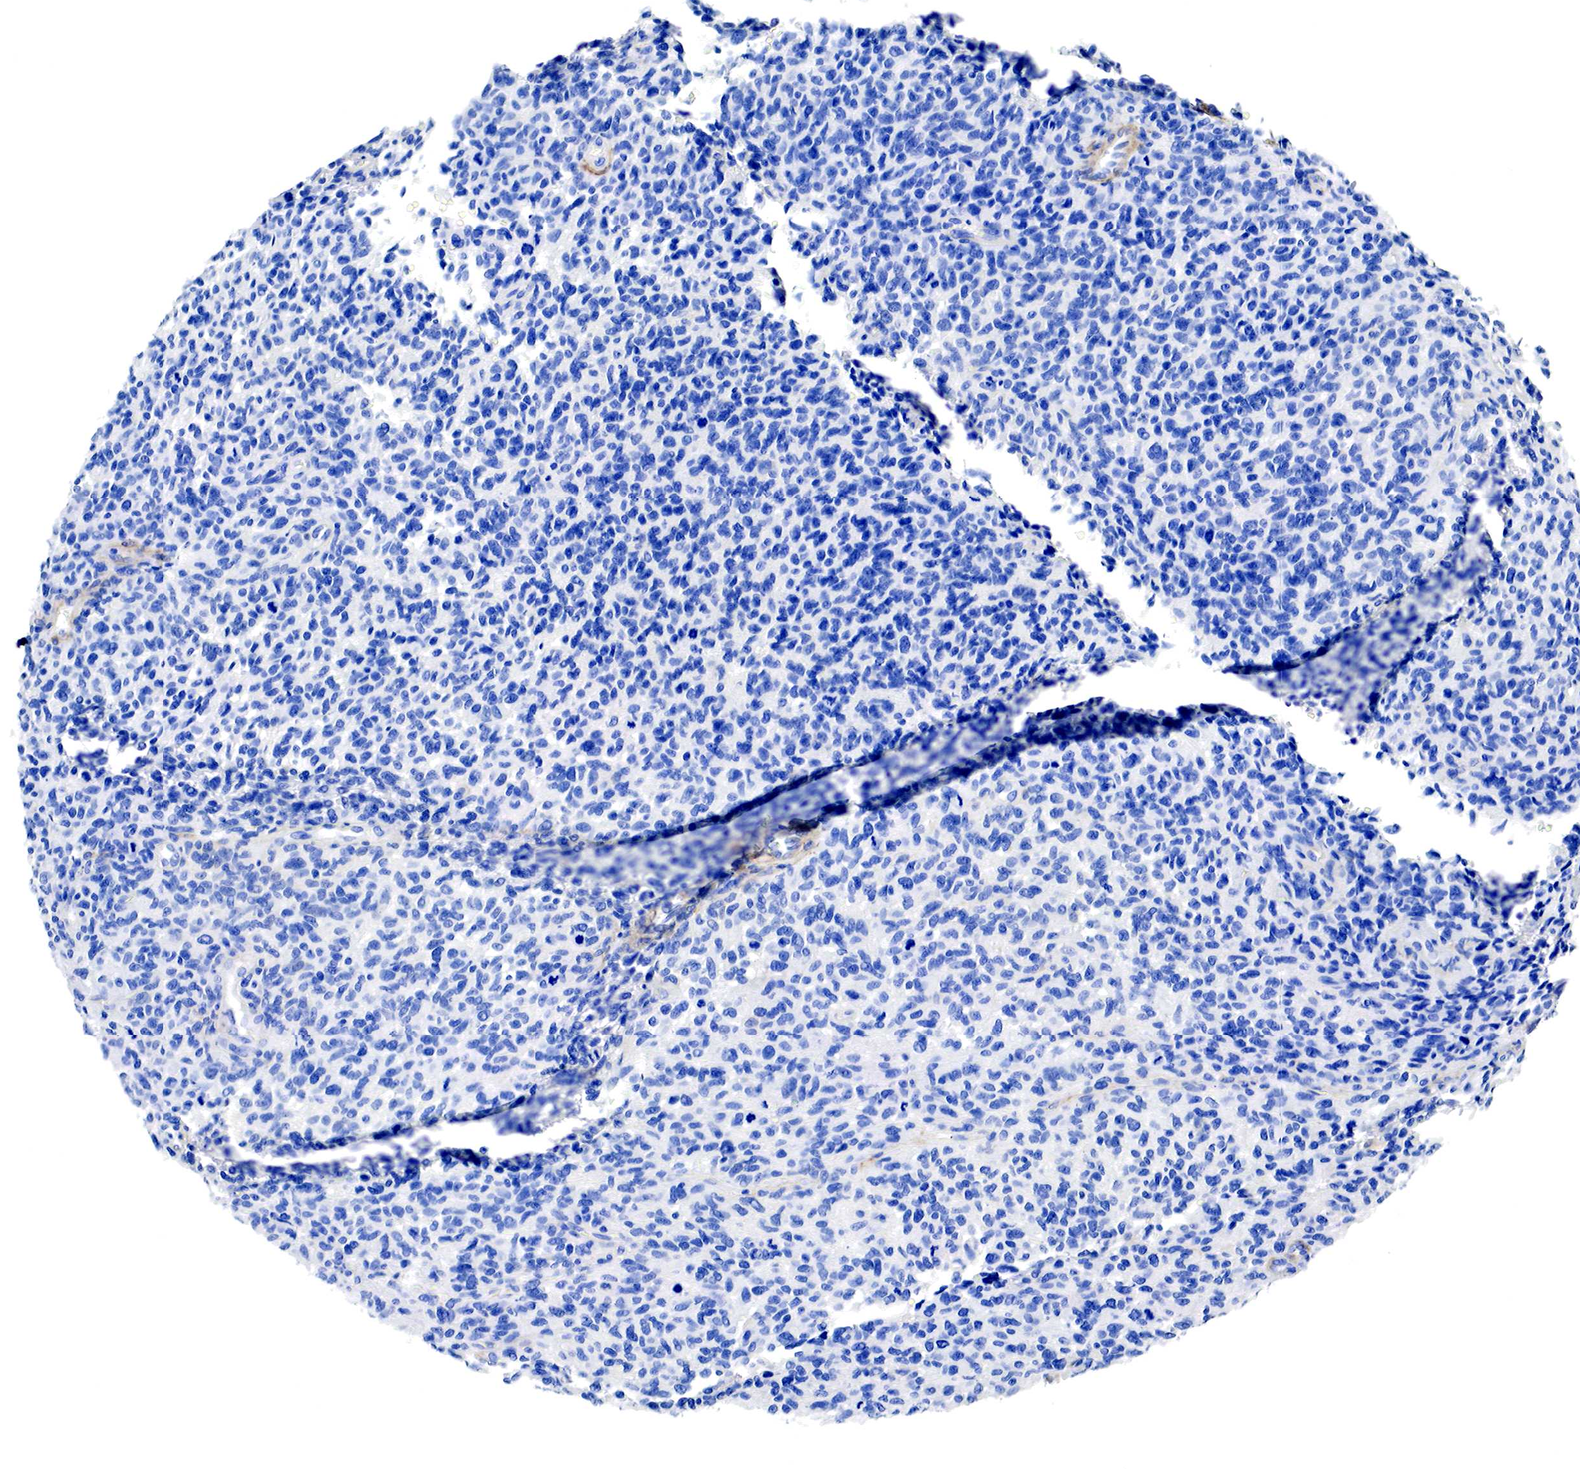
{"staining": {"intensity": "negative", "quantity": "none", "location": "none"}, "tissue": "glioma", "cell_type": "Tumor cells", "image_type": "cancer", "snomed": [{"axis": "morphology", "description": "Glioma, malignant, High grade"}, {"axis": "topography", "description": "Brain"}], "caption": "This image is of glioma stained with immunohistochemistry (IHC) to label a protein in brown with the nuclei are counter-stained blue. There is no positivity in tumor cells.", "gene": "TPM1", "patient": {"sex": "male", "age": 77}}